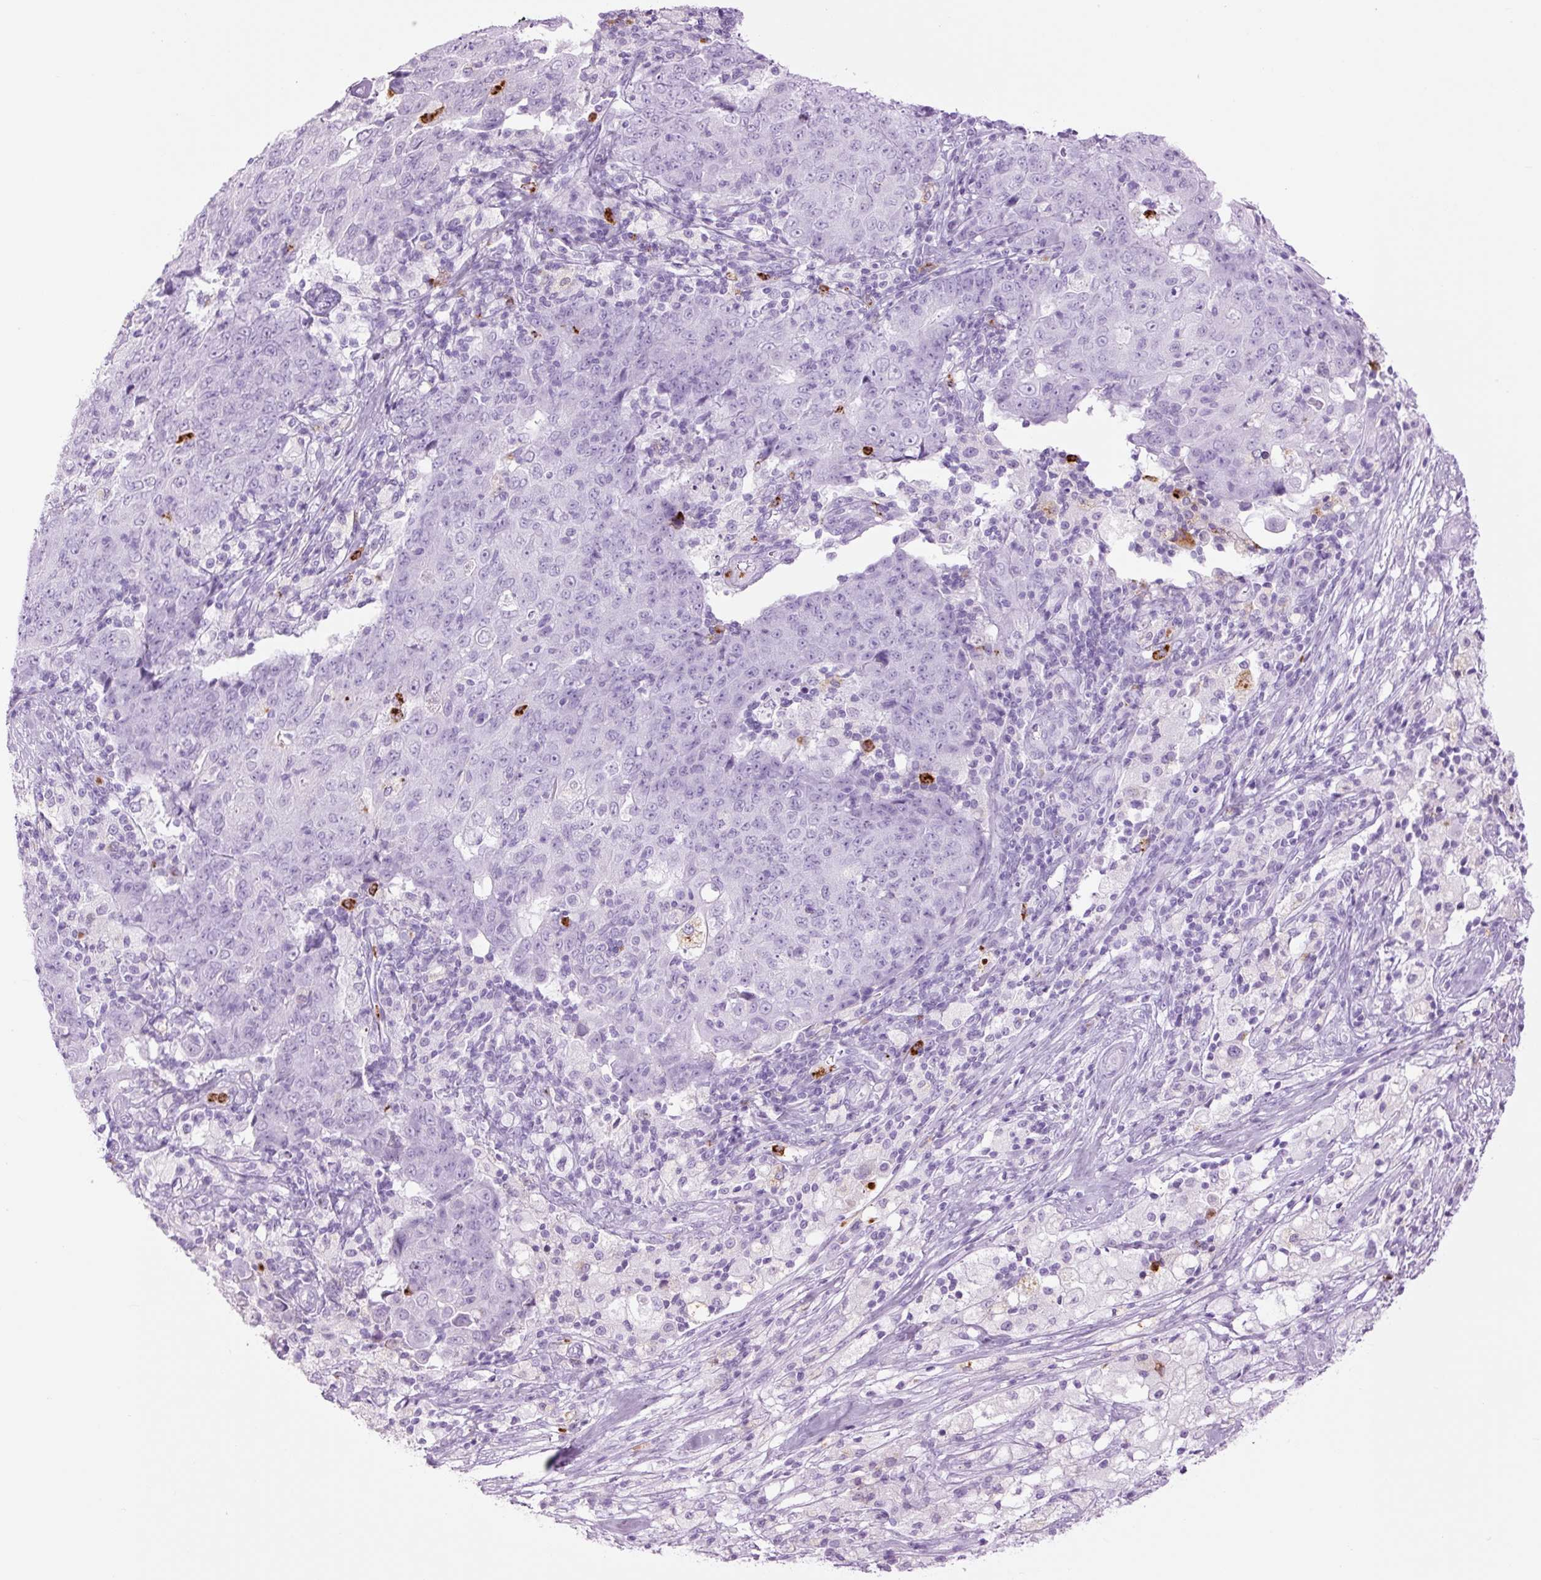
{"staining": {"intensity": "negative", "quantity": "none", "location": "none"}, "tissue": "ovarian cancer", "cell_type": "Tumor cells", "image_type": "cancer", "snomed": [{"axis": "morphology", "description": "Carcinoma, endometroid"}, {"axis": "topography", "description": "Ovary"}], "caption": "Tumor cells are negative for brown protein staining in ovarian cancer. The staining is performed using DAB (3,3'-diaminobenzidine) brown chromogen with nuclei counter-stained in using hematoxylin.", "gene": "LYZ", "patient": {"sex": "female", "age": 42}}